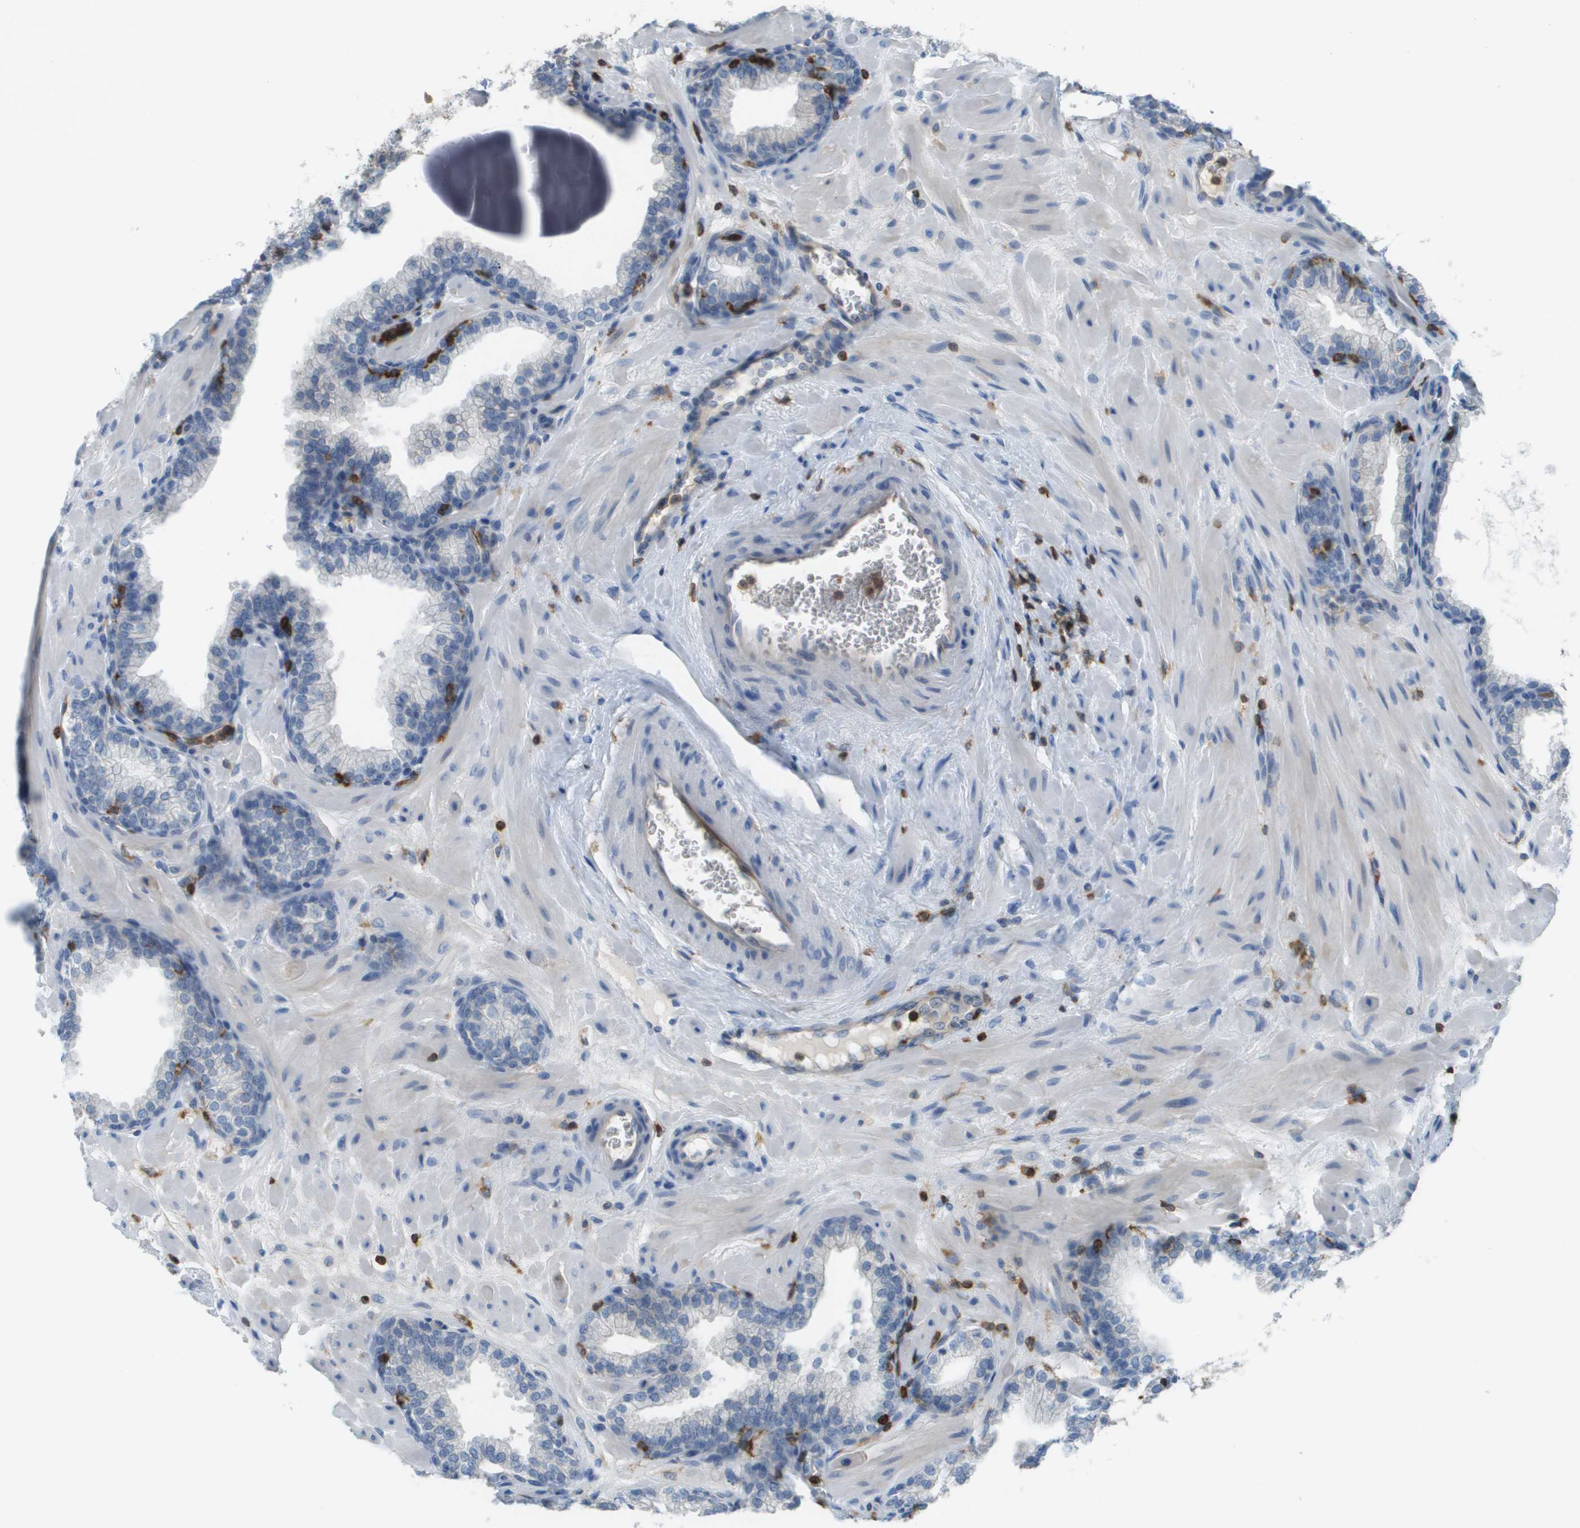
{"staining": {"intensity": "negative", "quantity": "none", "location": "none"}, "tissue": "prostate", "cell_type": "Glandular cells", "image_type": "normal", "snomed": [{"axis": "morphology", "description": "Normal tissue, NOS"}, {"axis": "morphology", "description": "Urothelial carcinoma, Low grade"}, {"axis": "topography", "description": "Urinary bladder"}, {"axis": "topography", "description": "Prostate"}], "caption": "DAB (3,3'-diaminobenzidine) immunohistochemical staining of benign prostate demonstrates no significant staining in glandular cells.", "gene": "APBB1IP", "patient": {"sex": "male", "age": 60}}